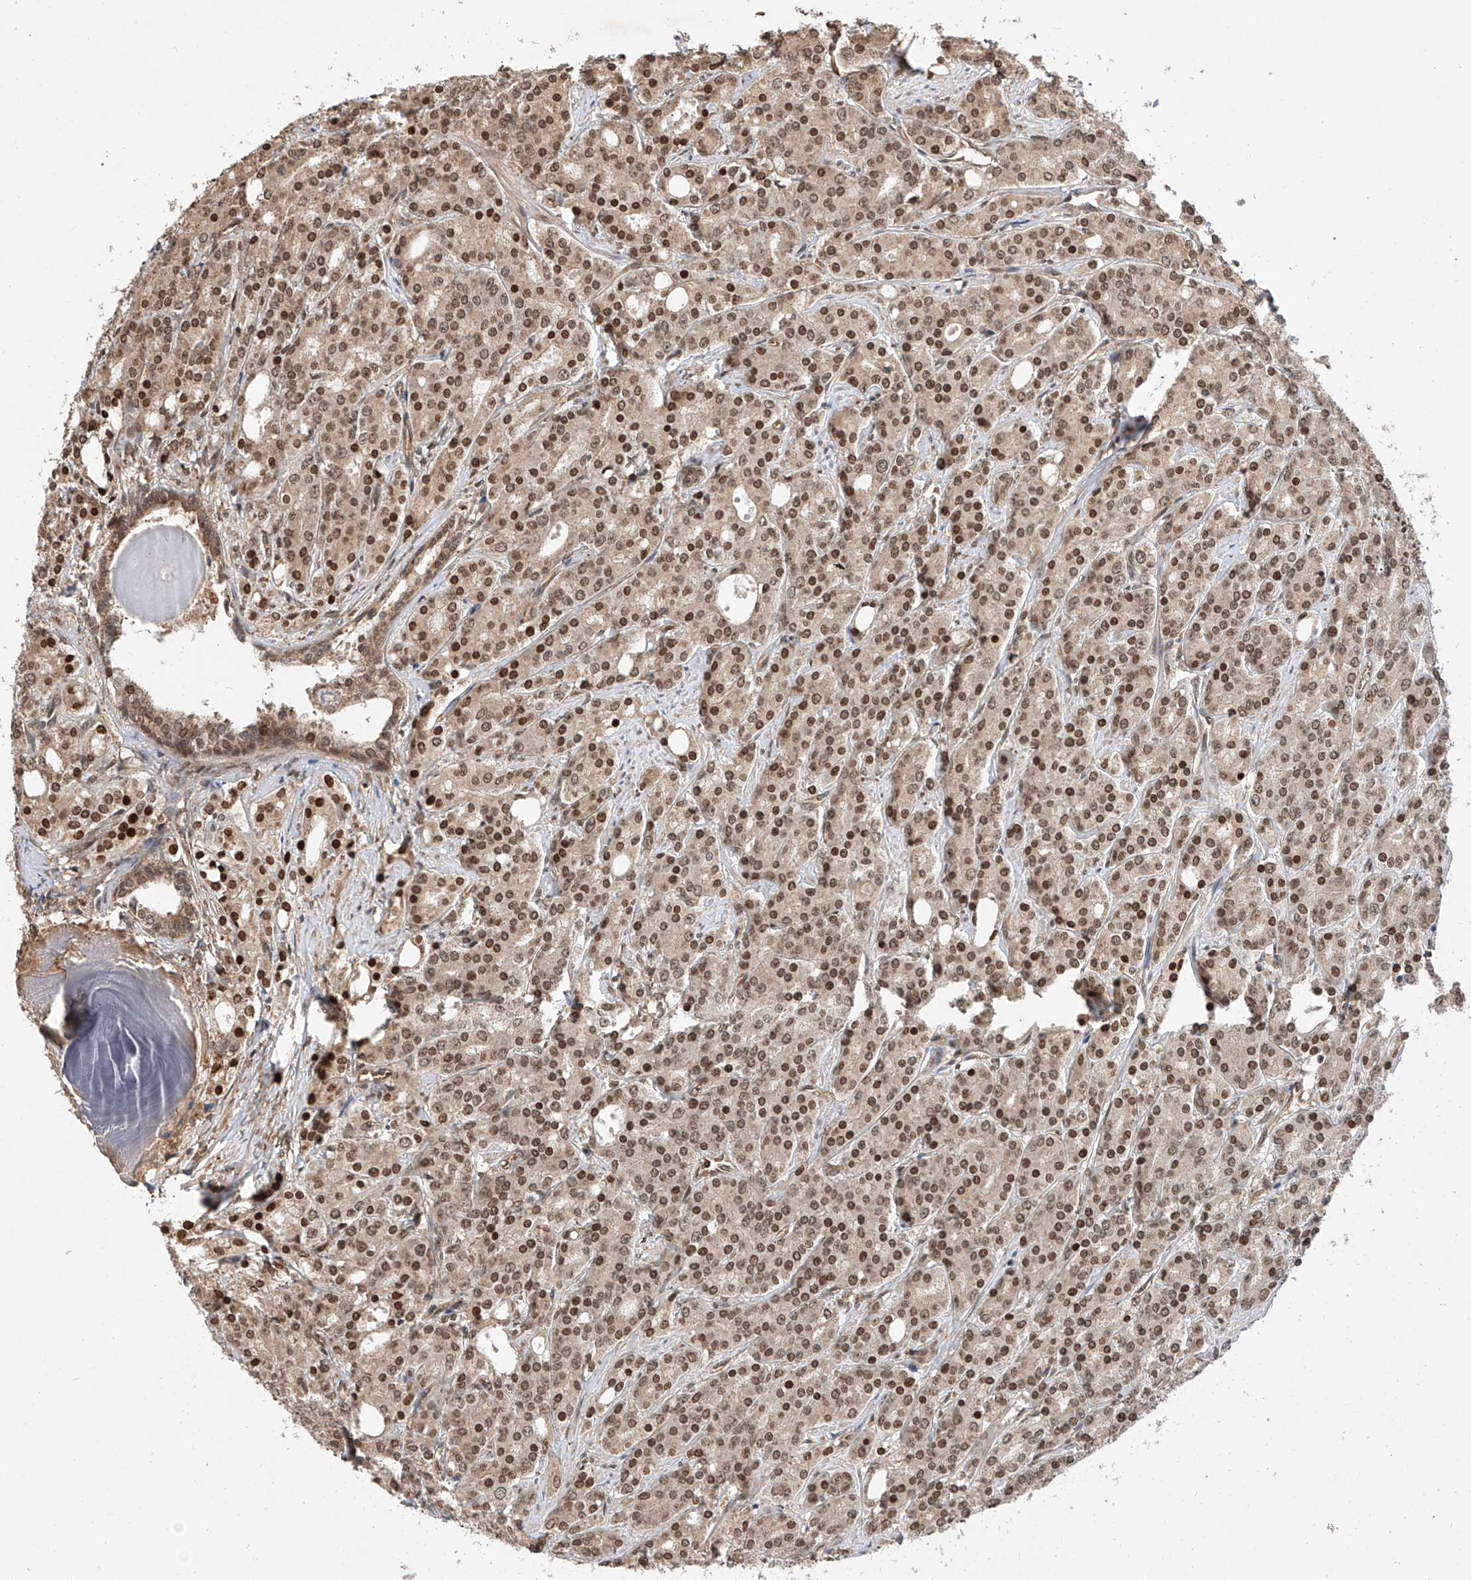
{"staining": {"intensity": "strong", "quantity": ">75%", "location": "cytoplasmic/membranous,nuclear"}, "tissue": "prostate cancer", "cell_type": "Tumor cells", "image_type": "cancer", "snomed": [{"axis": "morphology", "description": "Adenocarcinoma, High grade"}, {"axis": "topography", "description": "Prostate"}], "caption": "Immunohistochemical staining of human prostate cancer (high-grade adenocarcinoma) demonstrates high levels of strong cytoplasmic/membranous and nuclear protein staining in approximately >75% of tumor cells.", "gene": "RILPL2", "patient": {"sex": "male", "age": 62}}